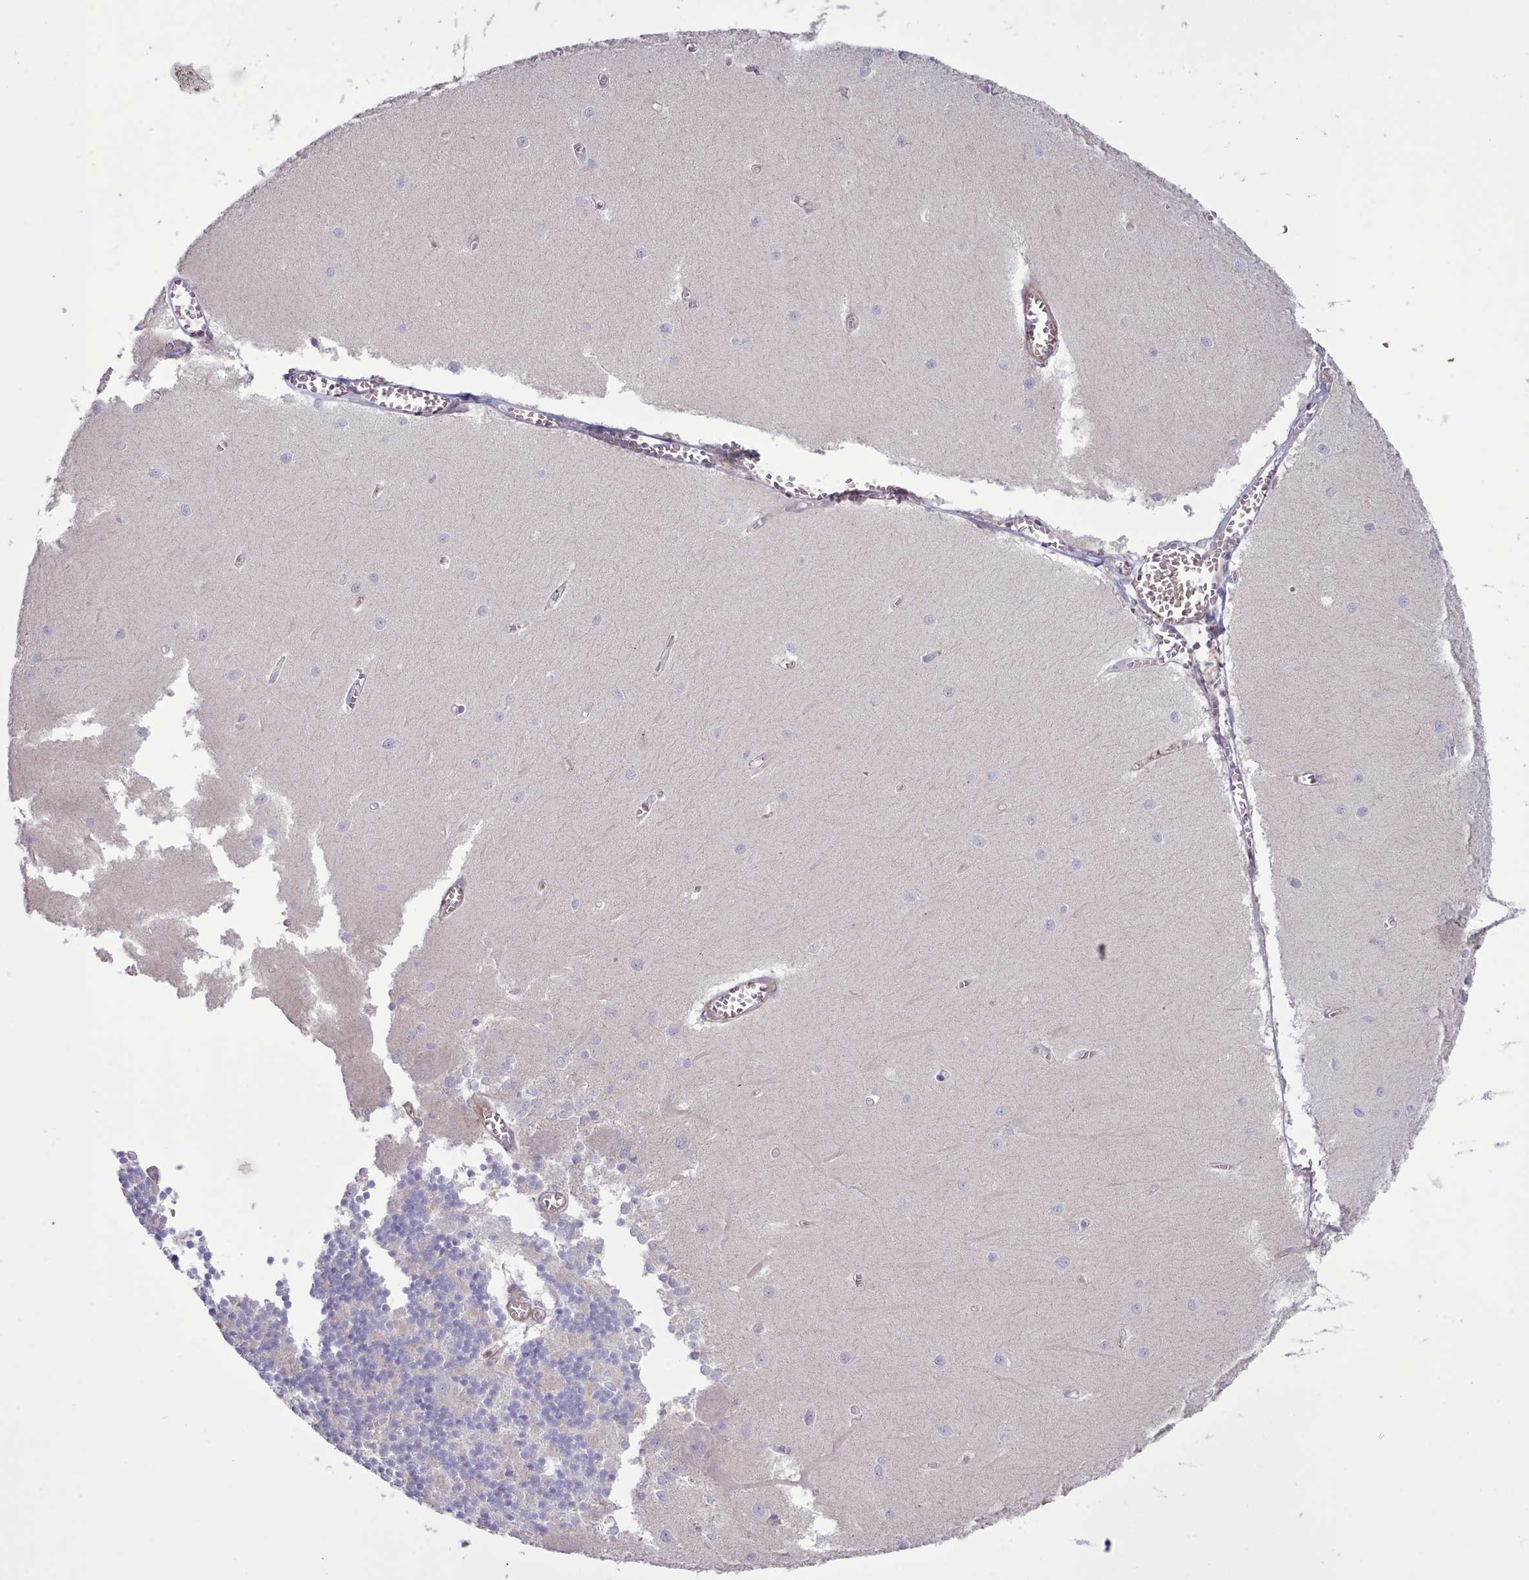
{"staining": {"intensity": "negative", "quantity": "none", "location": "none"}, "tissue": "cerebellum", "cell_type": "Cells in granular layer", "image_type": "normal", "snomed": [{"axis": "morphology", "description": "Normal tissue, NOS"}, {"axis": "topography", "description": "Cerebellum"}], "caption": "The micrograph demonstrates no staining of cells in granular layer in benign cerebellum. (Stains: DAB (3,3'-diaminobenzidine) immunohistochemistry (IHC) with hematoxylin counter stain, Microscopy: brightfield microscopy at high magnification).", "gene": "TENT4B", "patient": {"sex": "male", "age": 37}}